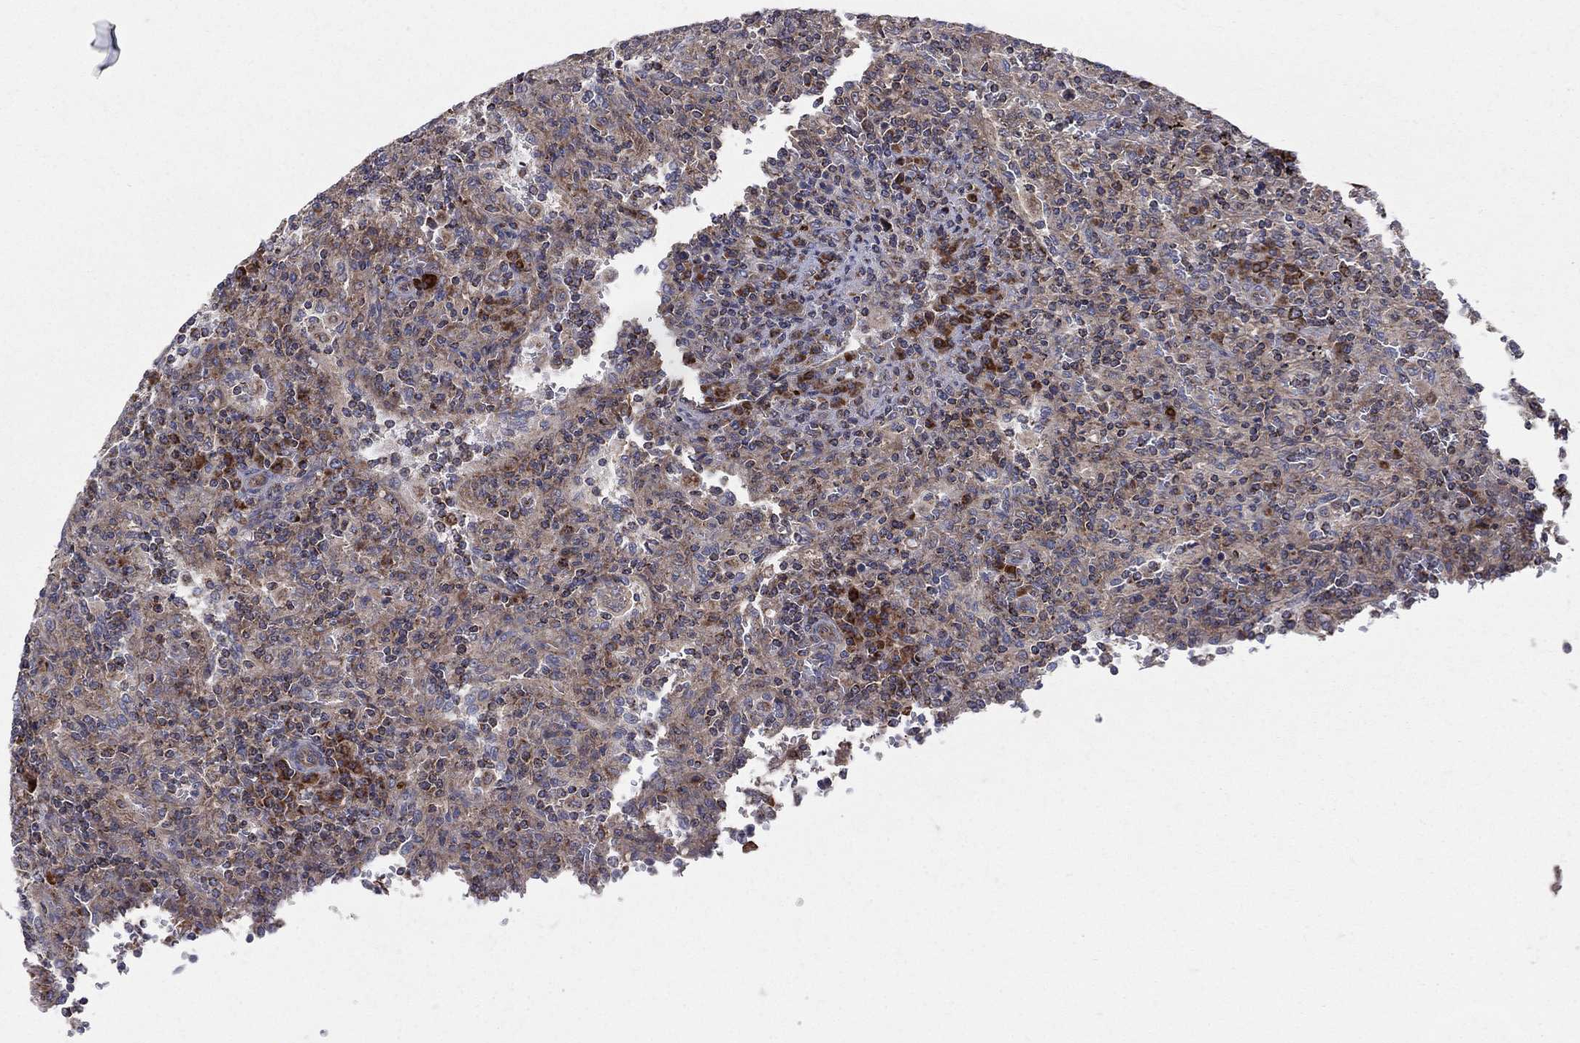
{"staining": {"intensity": "moderate", "quantity": "<25%", "location": "cytoplasmic/membranous"}, "tissue": "lymphoma", "cell_type": "Tumor cells", "image_type": "cancer", "snomed": [{"axis": "morphology", "description": "Malignant lymphoma, non-Hodgkin's type, Low grade"}, {"axis": "topography", "description": "Spleen"}], "caption": "Malignant lymphoma, non-Hodgkin's type (low-grade) stained for a protein demonstrates moderate cytoplasmic/membranous positivity in tumor cells.", "gene": "MIX23", "patient": {"sex": "male", "age": 62}}